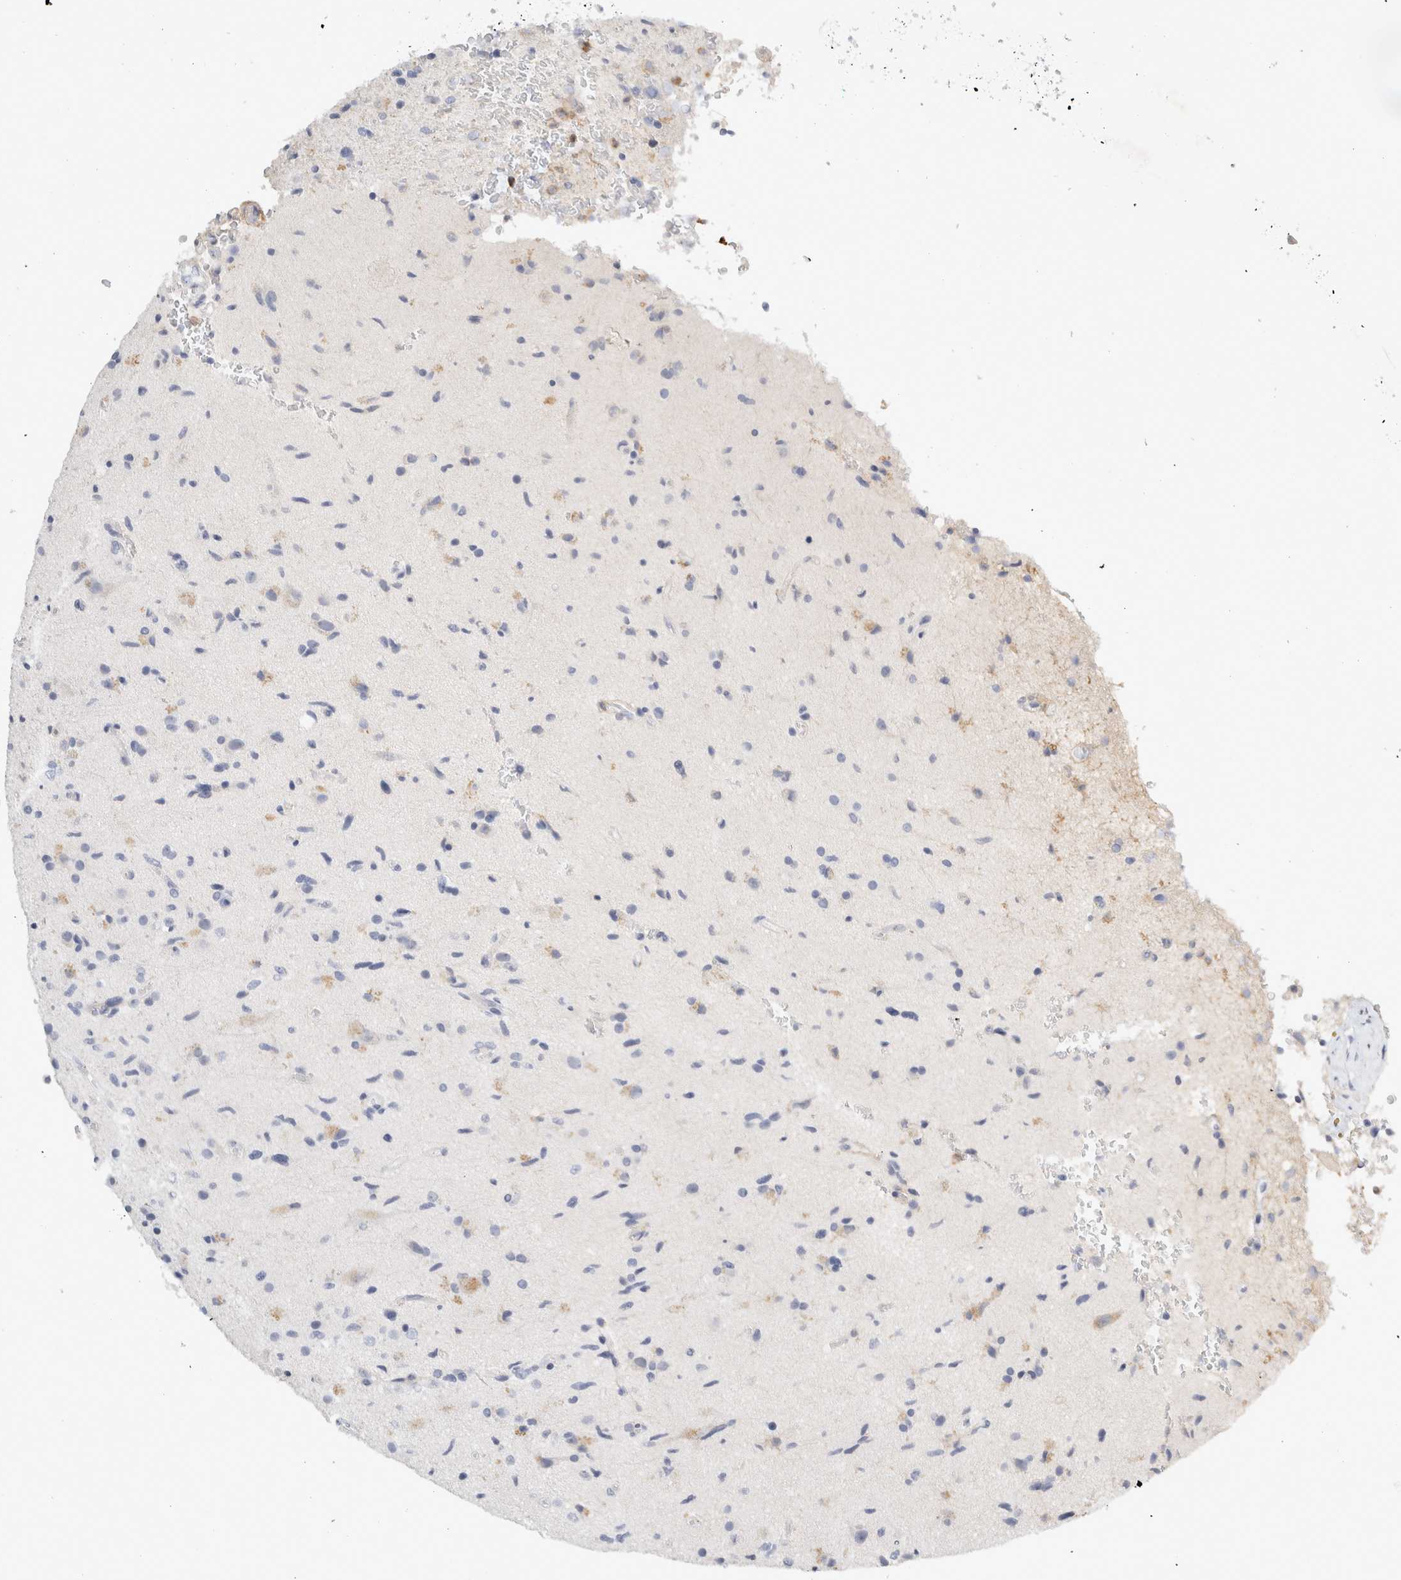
{"staining": {"intensity": "negative", "quantity": "none", "location": "none"}, "tissue": "glioma", "cell_type": "Tumor cells", "image_type": "cancer", "snomed": [{"axis": "morphology", "description": "Glioma, malignant, High grade"}, {"axis": "topography", "description": "Brain"}], "caption": "This is an immunohistochemistry (IHC) histopathology image of human glioma. There is no staining in tumor cells.", "gene": "FGL2", "patient": {"sex": "male", "age": 72}}